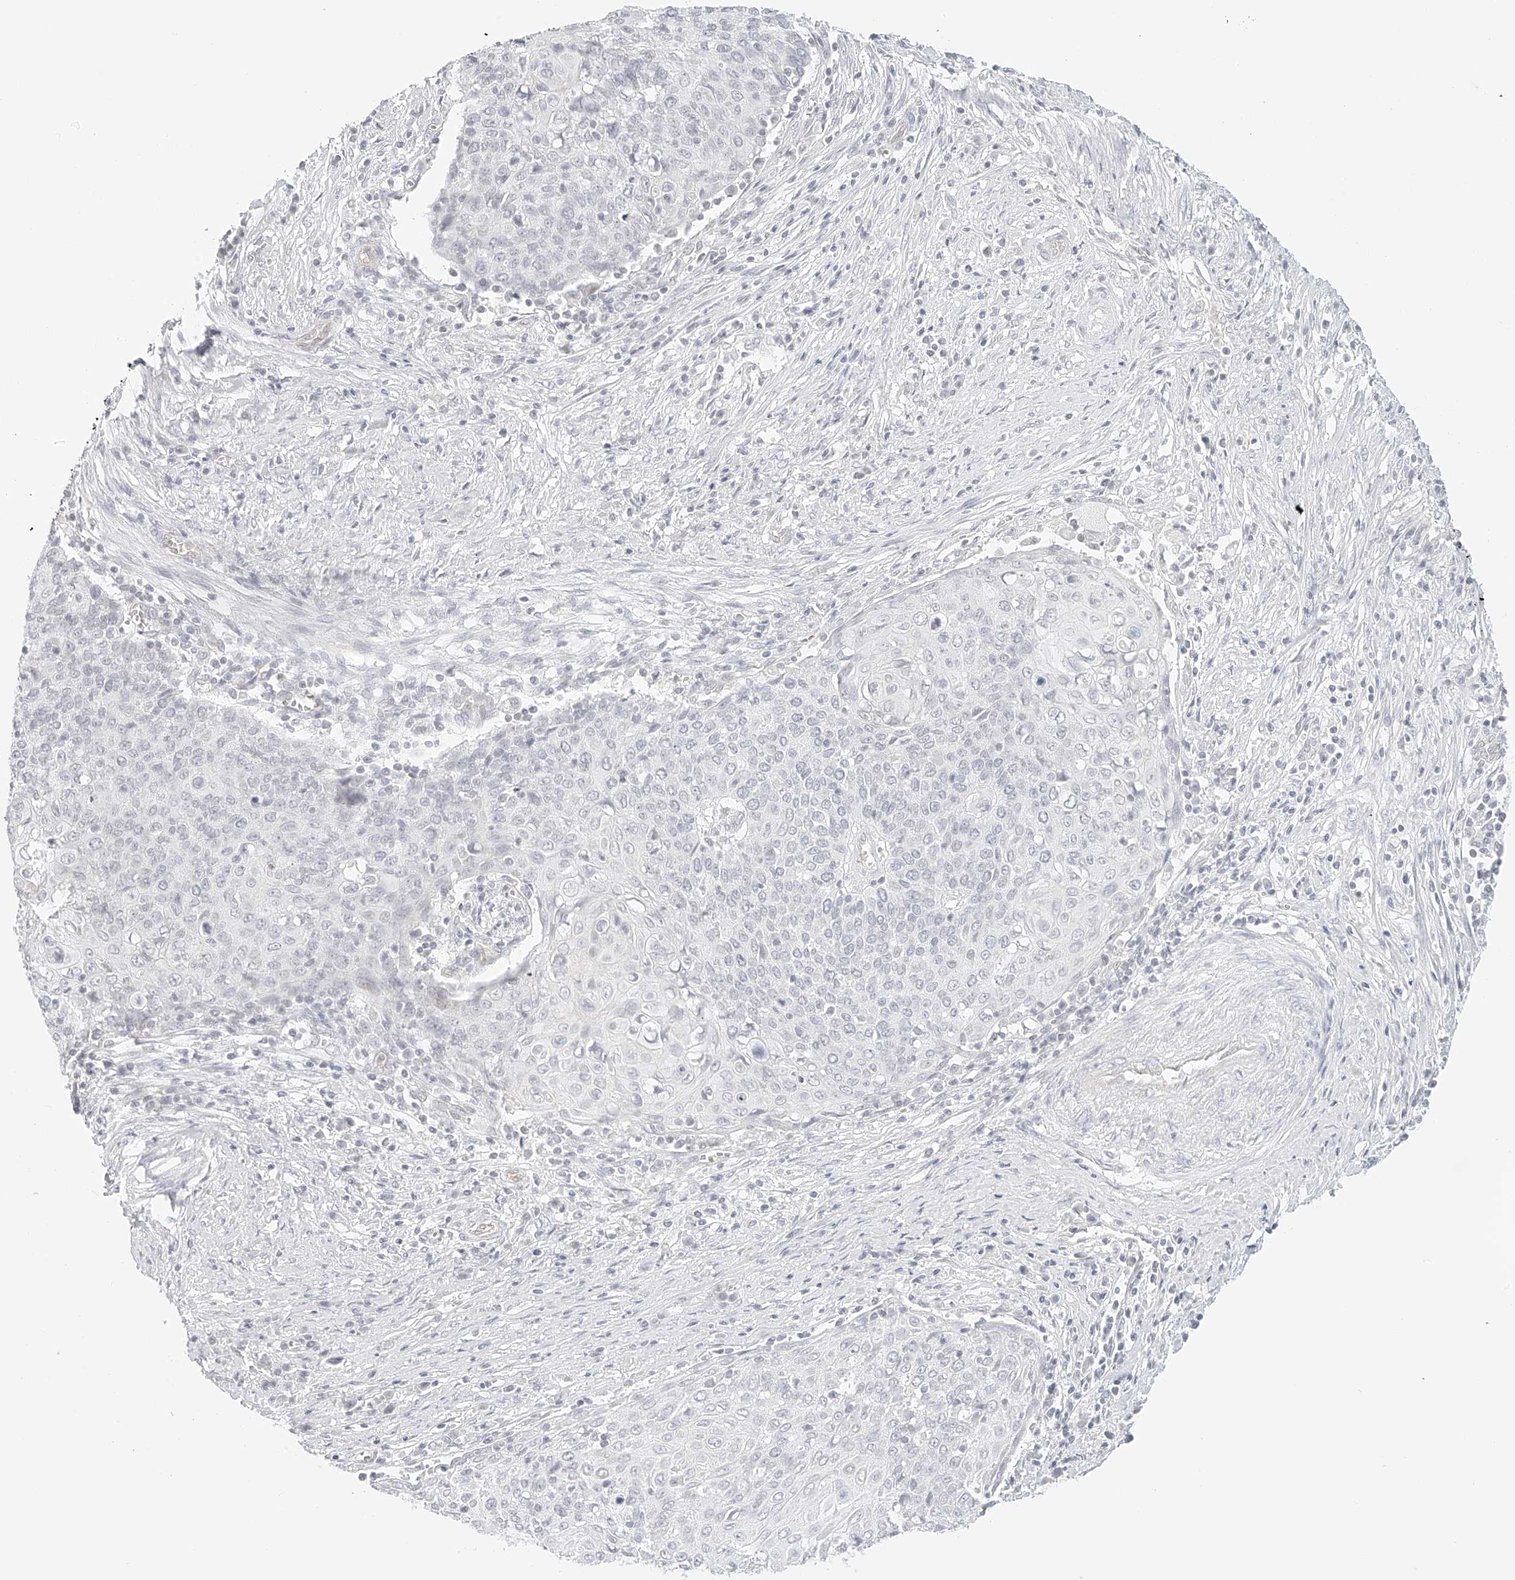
{"staining": {"intensity": "negative", "quantity": "none", "location": "none"}, "tissue": "cervical cancer", "cell_type": "Tumor cells", "image_type": "cancer", "snomed": [{"axis": "morphology", "description": "Squamous cell carcinoma, NOS"}, {"axis": "topography", "description": "Cervix"}], "caption": "High magnification brightfield microscopy of squamous cell carcinoma (cervical) stained with DAB (brown) and counterstained with hematoxylin (blue): tumor cells show no significant staining. (Immunohistochemistry (ihc), brightfield microscopy, high magnification).", "gene": "ZFP69", "patient": {"sex": "female", "age": 39}}